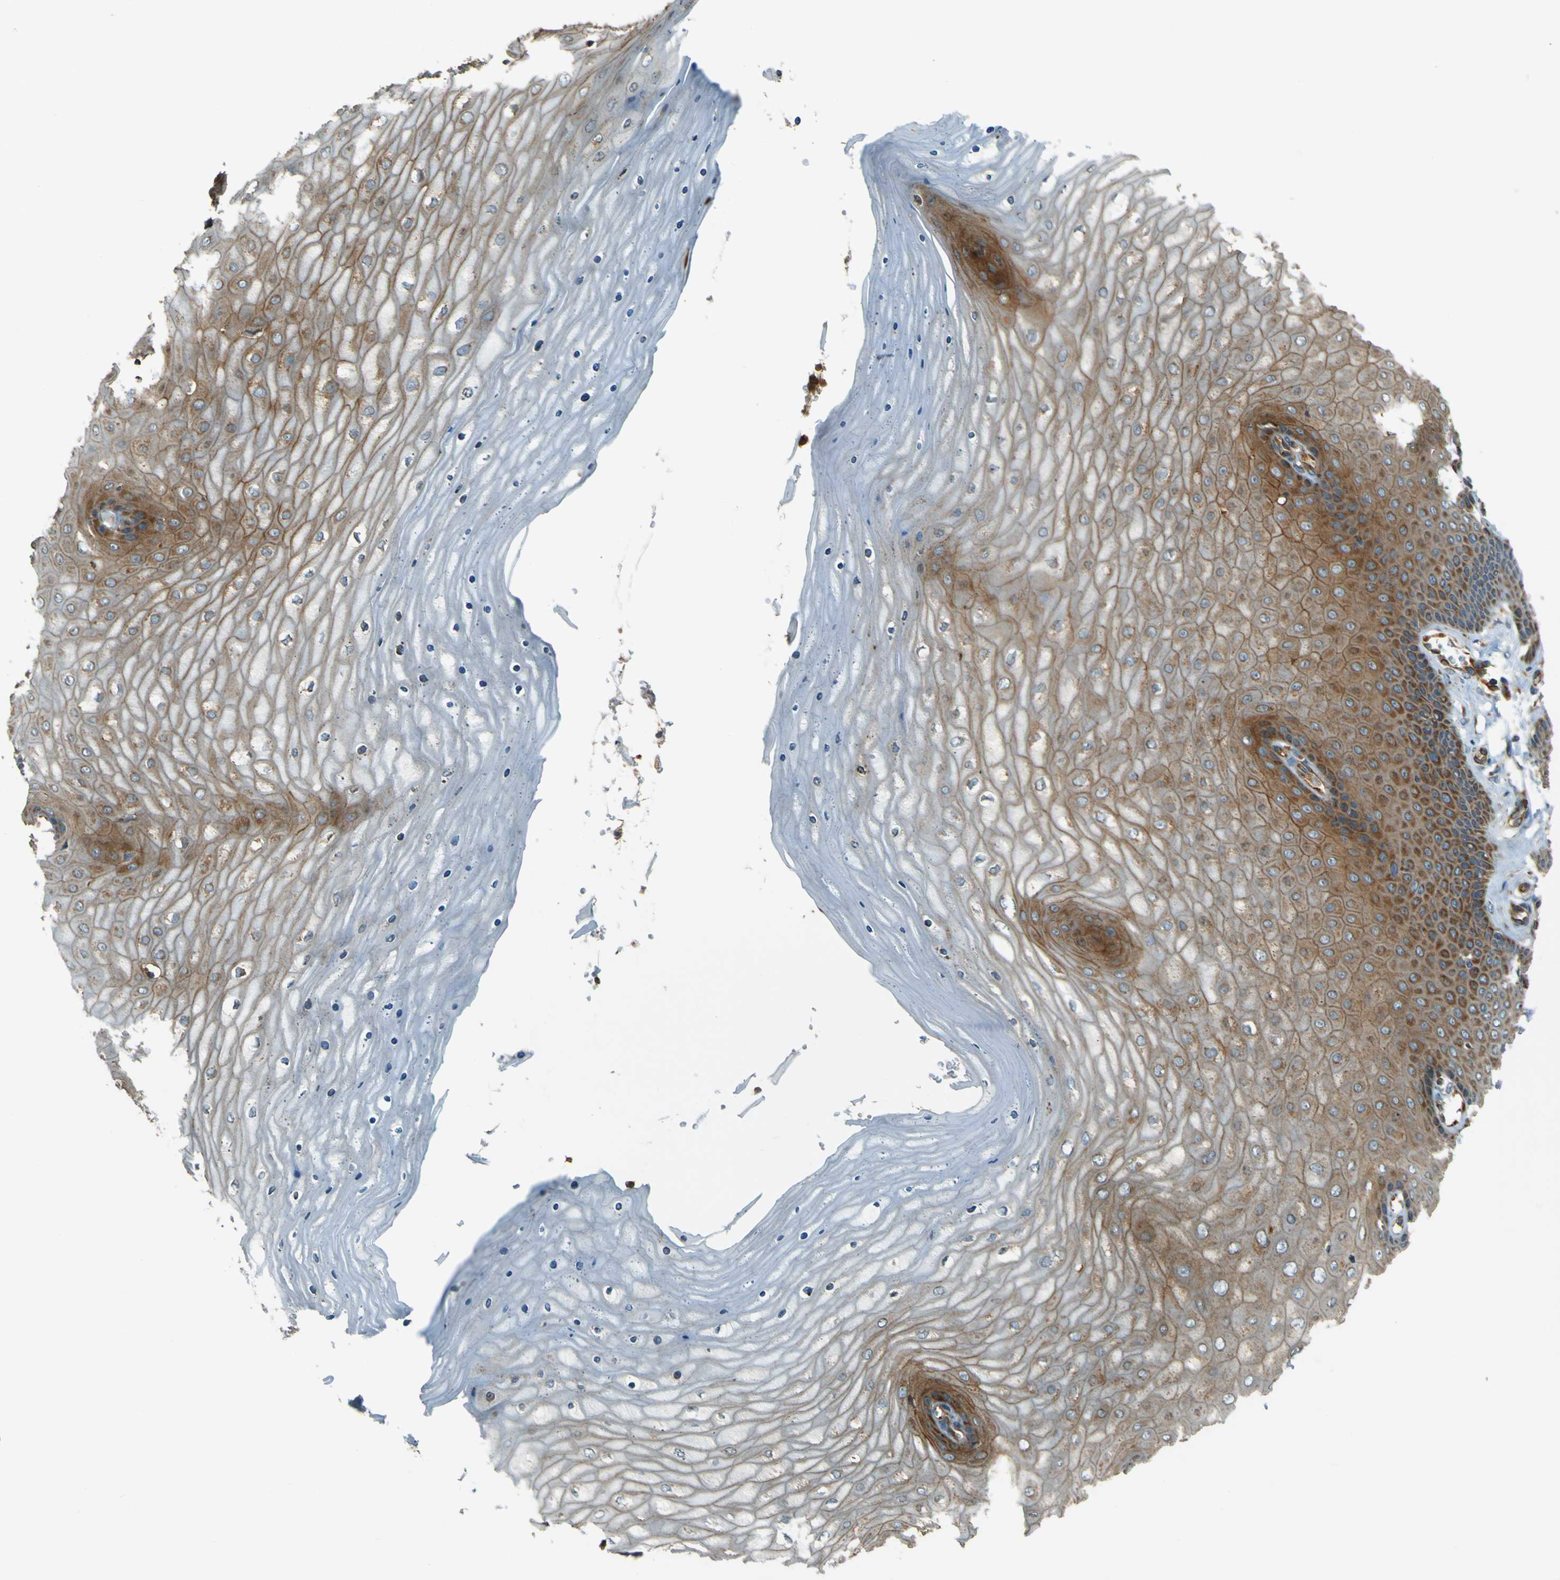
{"staining": {"intensity": "strong", "quantity": ">75%", "location": "cytoplasmic/membranous"}, "tissue": "cervix", "cell_type": "Glandular cells", "image_type": "normal", "snomed": [{"axis": "morphology", "description": "Normal tissue, NOS"}, {"axis": "topography", "description": "Cervix"}], "caption": "Immunohistochemical staining of benign human cervix exhibits >75% levels of strong cytoplasmic/membranous protein positivity in approximately >75% of glandular cells. (IHC, brightfield microscopy, high magnification).", "gene": "DNAJC5", "patient": {"sex": "female", "age": 55}}